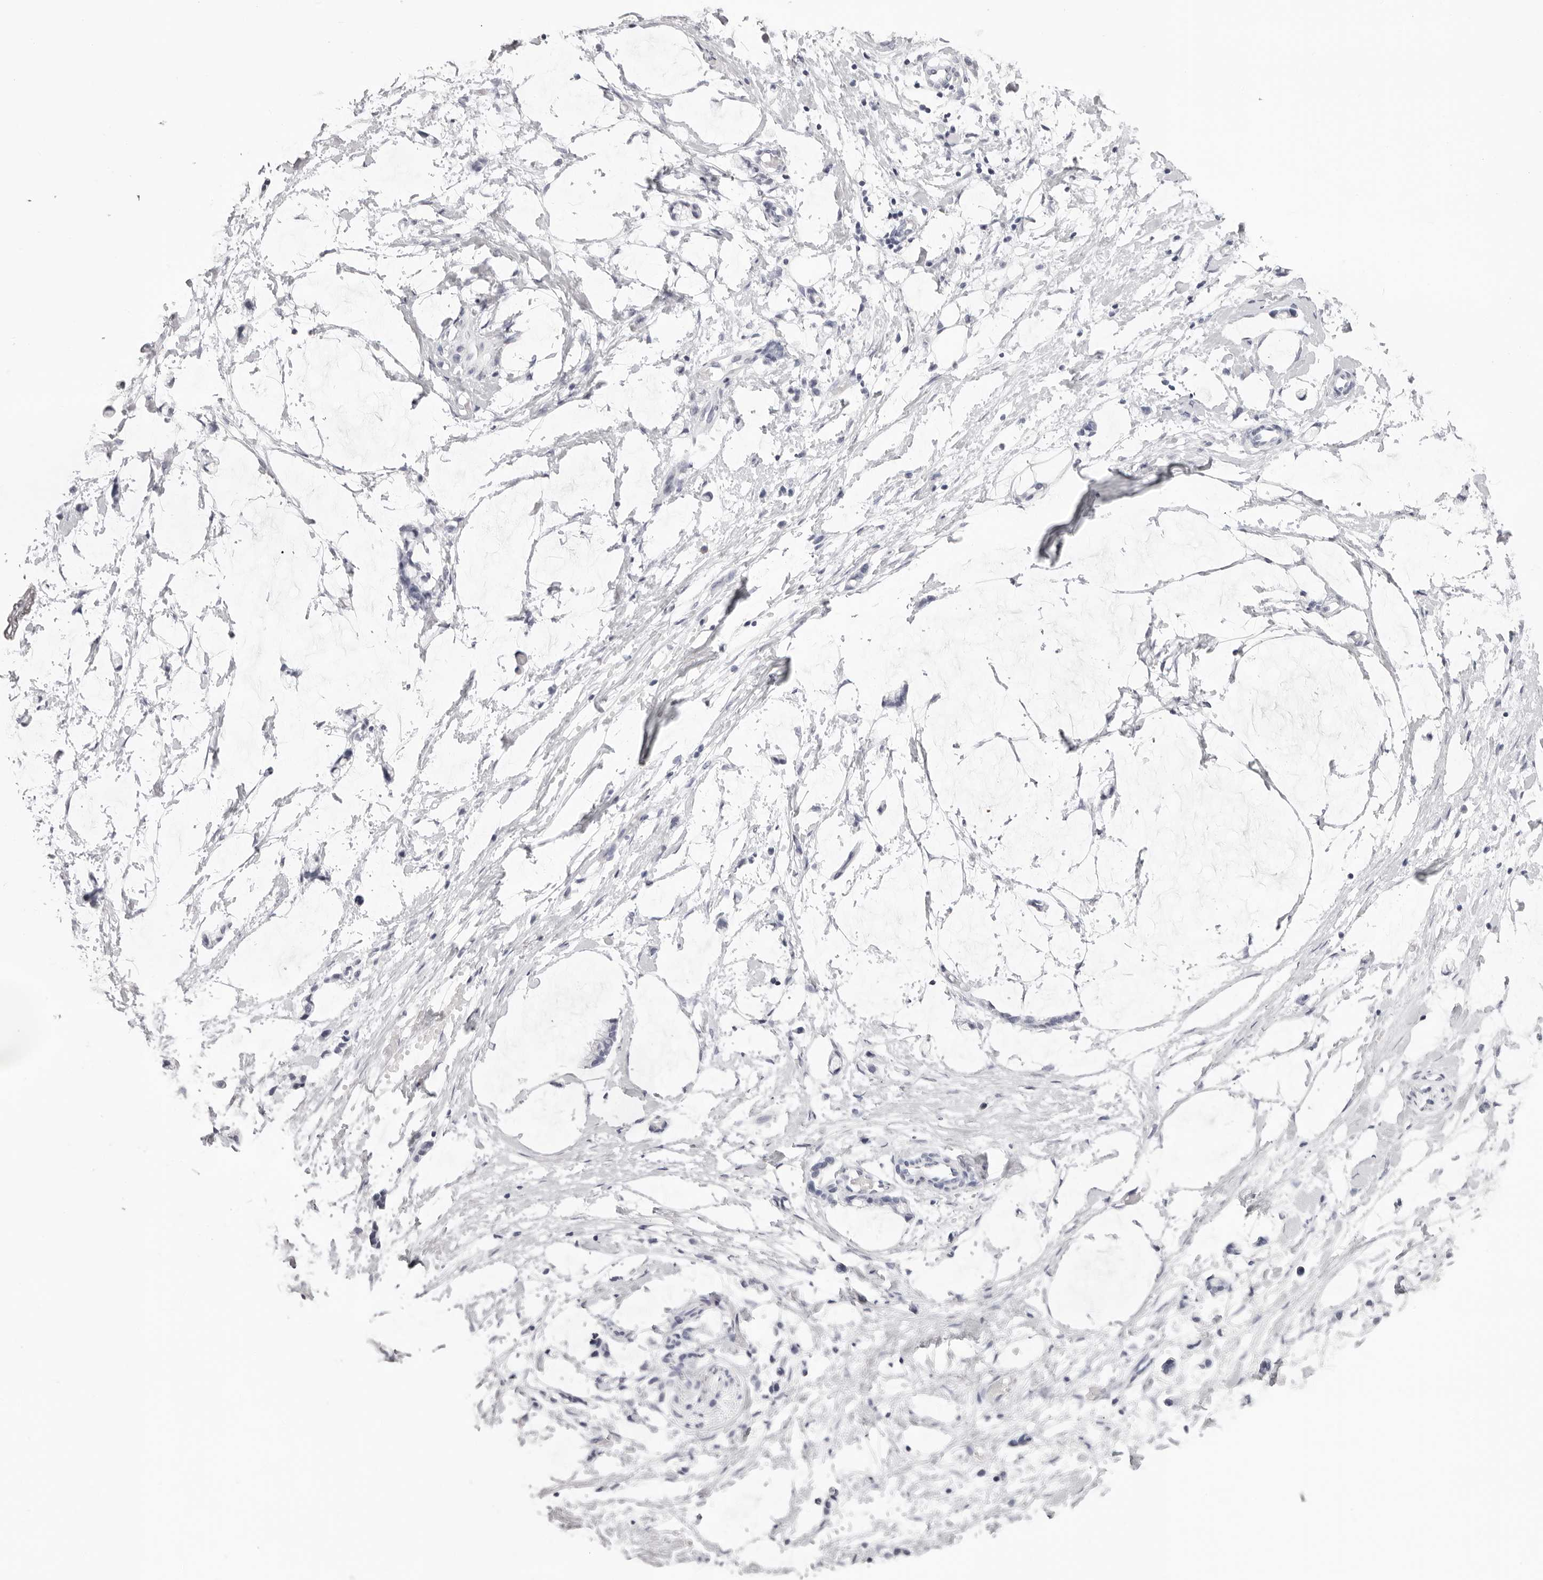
{"staining": {"intensity": "negative", "quantity": "none", "location": "none"}, "tissue": "adipose tissue", "cell_type": "Adipocytes", "image_type": "normal", "snomed": [{"axis": "morphology", "description": "Normal tissue, NOS"}, {"axis": "morphology", "description": "Adenocarcinoma, NOS"}, {"axis": "topography", "description": "Smooth muscle"}, {"axis": "topography", "description": "Colon"}], "caption": "Immunohistochemistry photomicrograph of unremarkable adipose tissue: human adipose tissue stained with DAB demonstrates no significant protein positivity in adipocytes.", "gene": "RHO", "patient": {"sex": "male", "age": 14}}